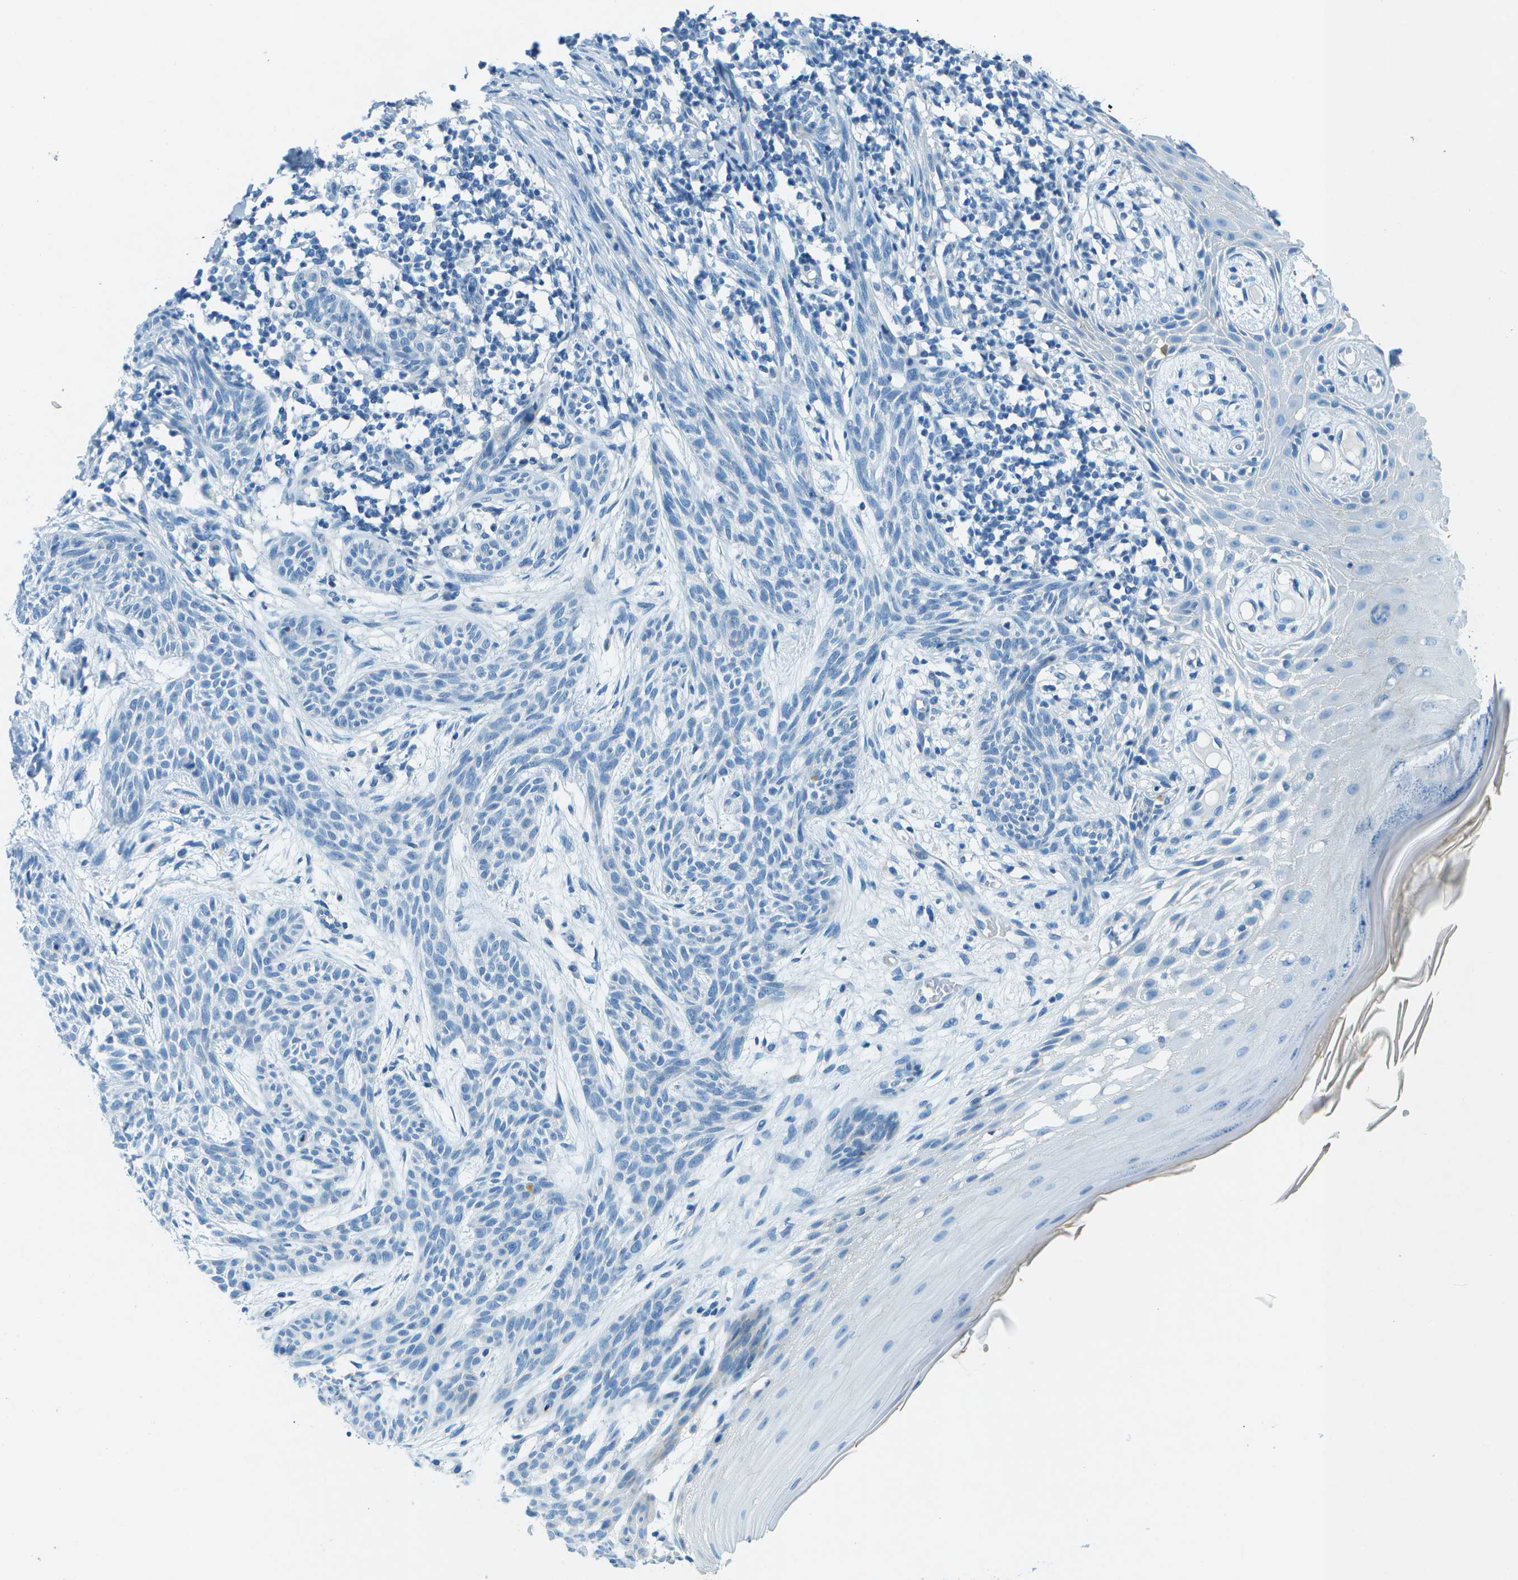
{"staining": {"intensity": "negative", "quantity": "none", "location": "none"}, "tissue": "skin cancer", "cell_type": "Tumor cells", "image_type": "cancer", "snomed": [{"axis": "morphology", "description": "Basal cell carcinoma"}, {"axis": "topography", "description": "Skin"}], "caption": "This is an immunohistochemistry (IHC) histopathology image of skin basal cell carcinoma. There is no staining in tumor cells.", "gene": "SLC16A10", "patient": {"sex": "female", "age": 59}}